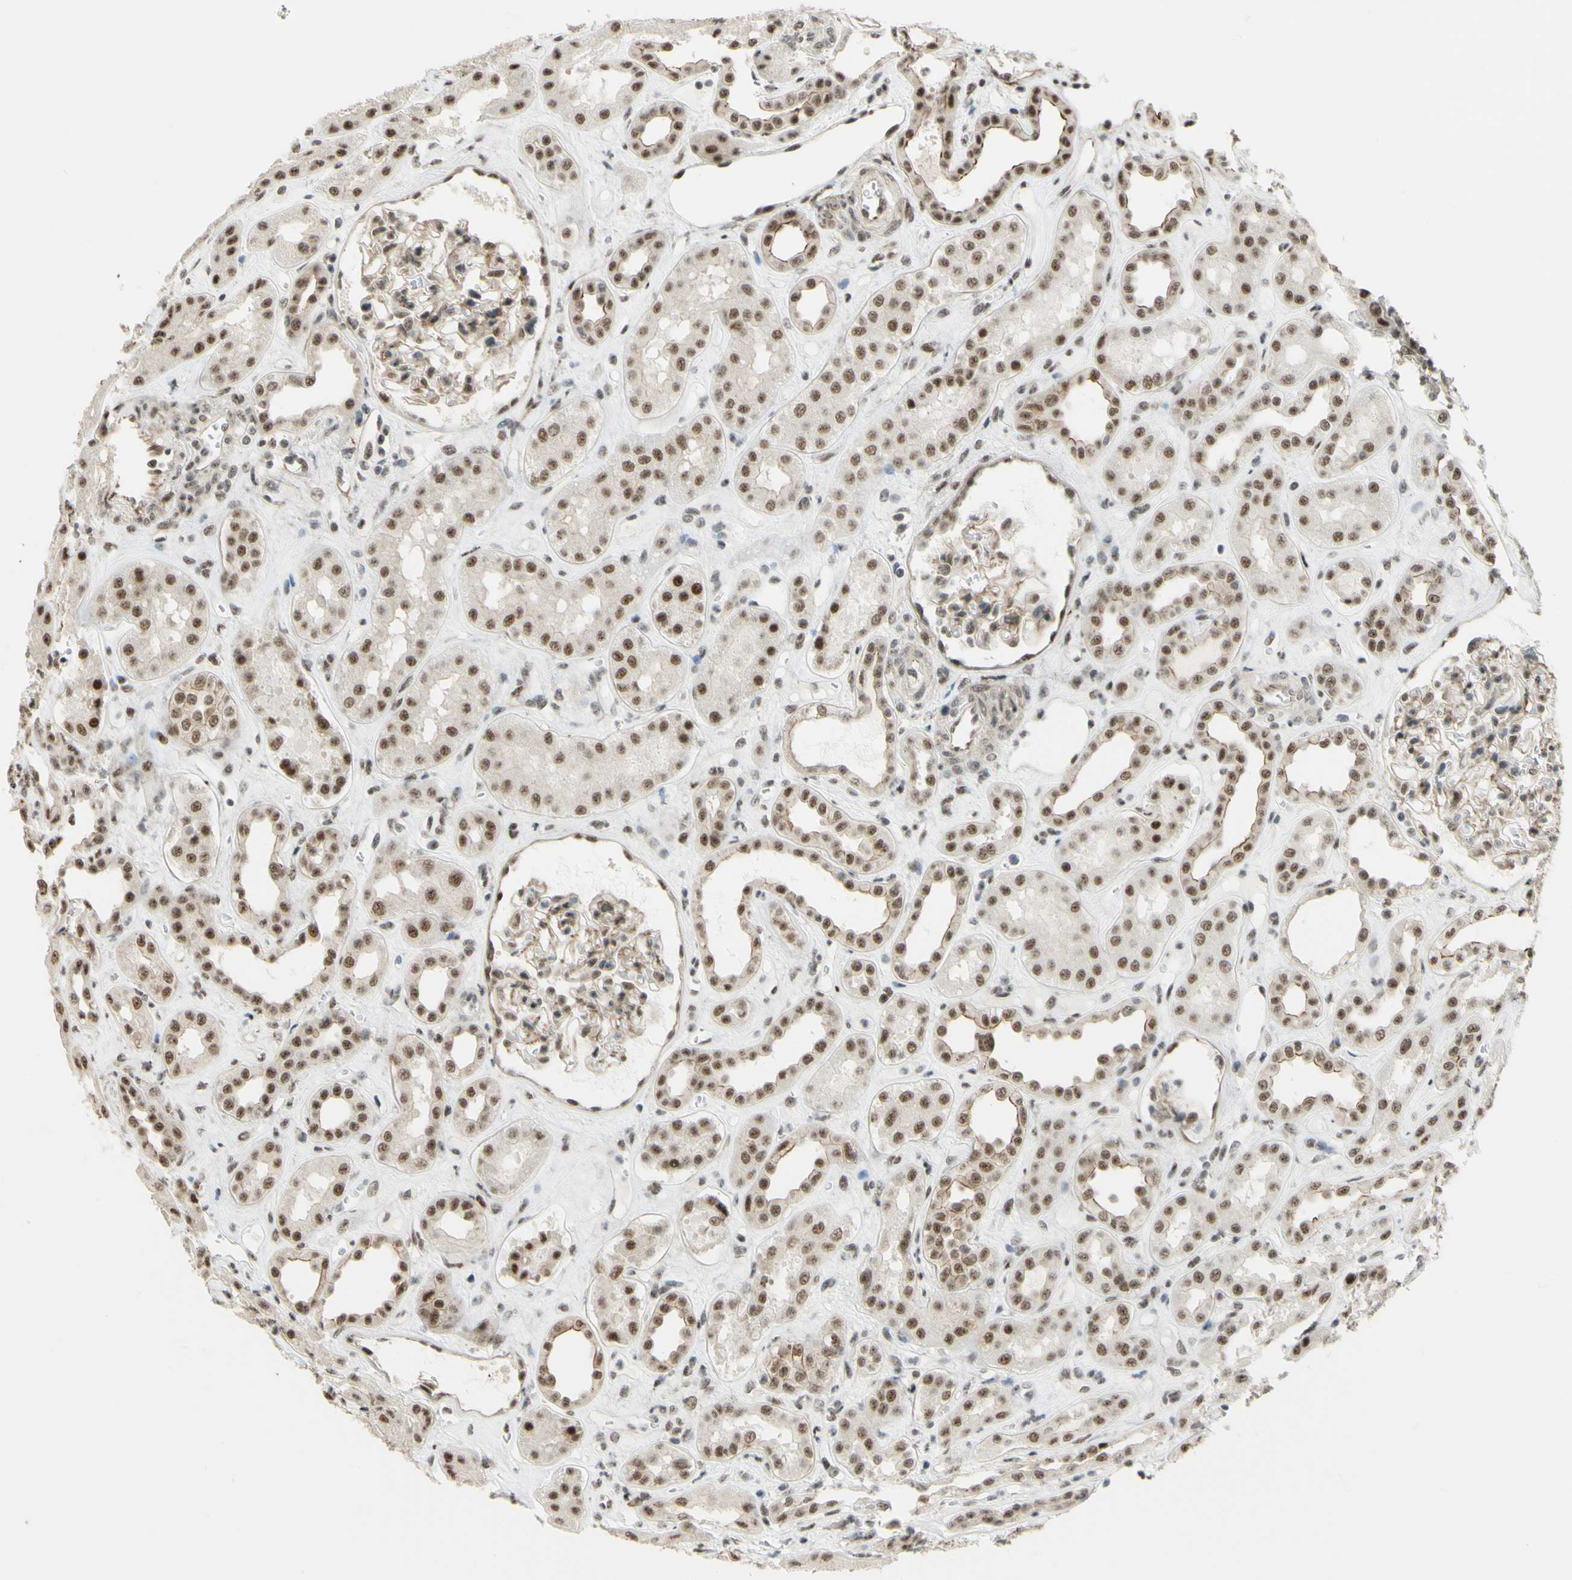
{"staining": {"intensity": "moderate", "quantity": ">75%", "location": "nuclear"}, "tissue": "kidney", "cell_type": "Cells in glomeruli", "image_type": "normal", "snomed": [{"axis": "morphology", "description": "Normal tissue, NOS"}, {"axis": "topography", "description": "Kidney"}], "caption": "Protein expression analysis of normal kidney demonstrates moderate nuclear positivity in approximately >75% of cells in glomeruli. (IHC, brightfield microscopy, high magnification).", "gene": "SAP18", "patient": {"sex": "male", "age": 59}}